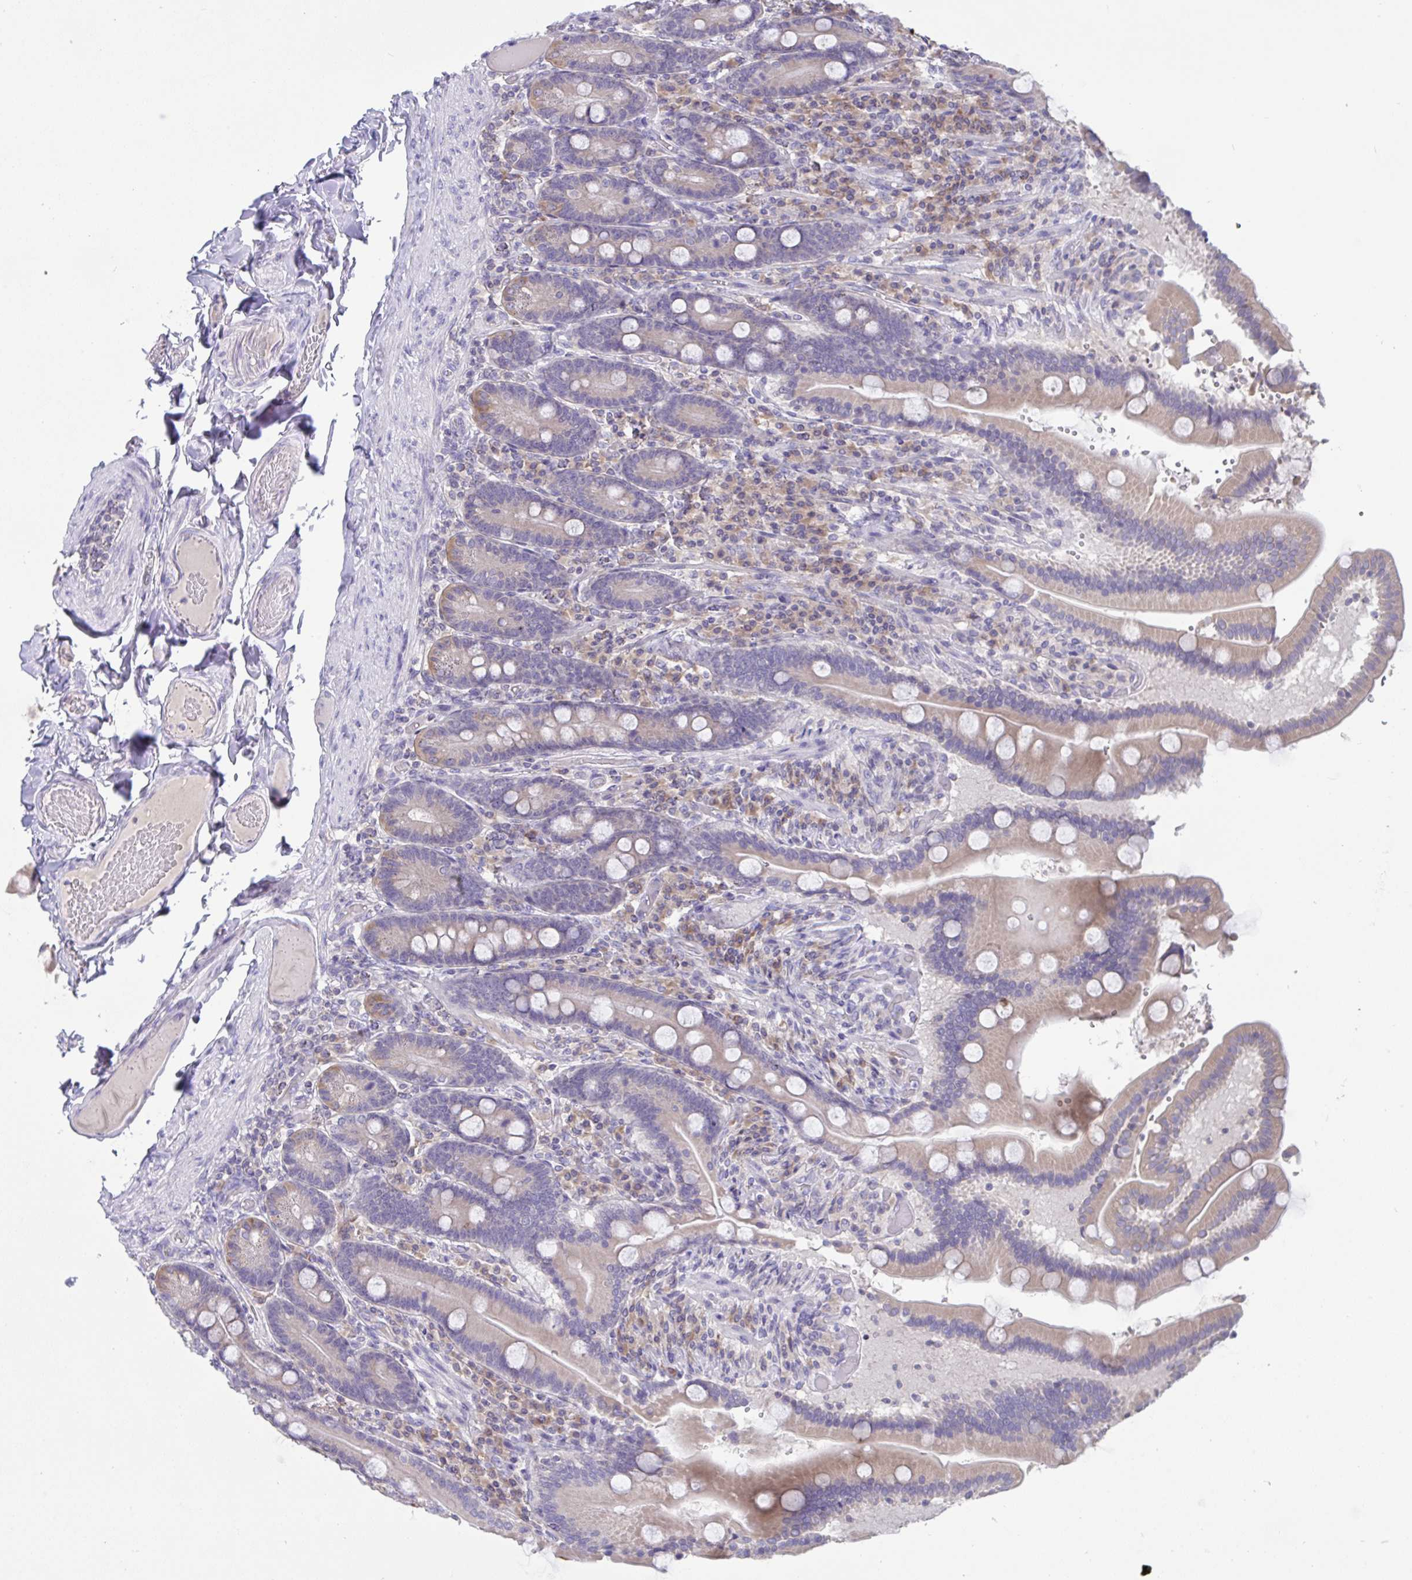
{"staining": {"intensity": "weak", "quantity": "25%-75%", "location": "cytoplasmic/membranous"}, "tissue": "duodenum", "cell_type": "Glandular cells", "image_type": "normal", "snomed": [{"axis": "morphology", "description": "Normal tissue, NOS"}, {"axis": "topography", "description": "Duodenum"}], "caption": "Immunohistochemical staining of benign human duodenum displays low levels of weak cytoplasmic/membranous positivity in approximately 25%-75% of glandular cells.", "gene": "TMEM41A", "patient": {"sex": "female", "age": 62}}